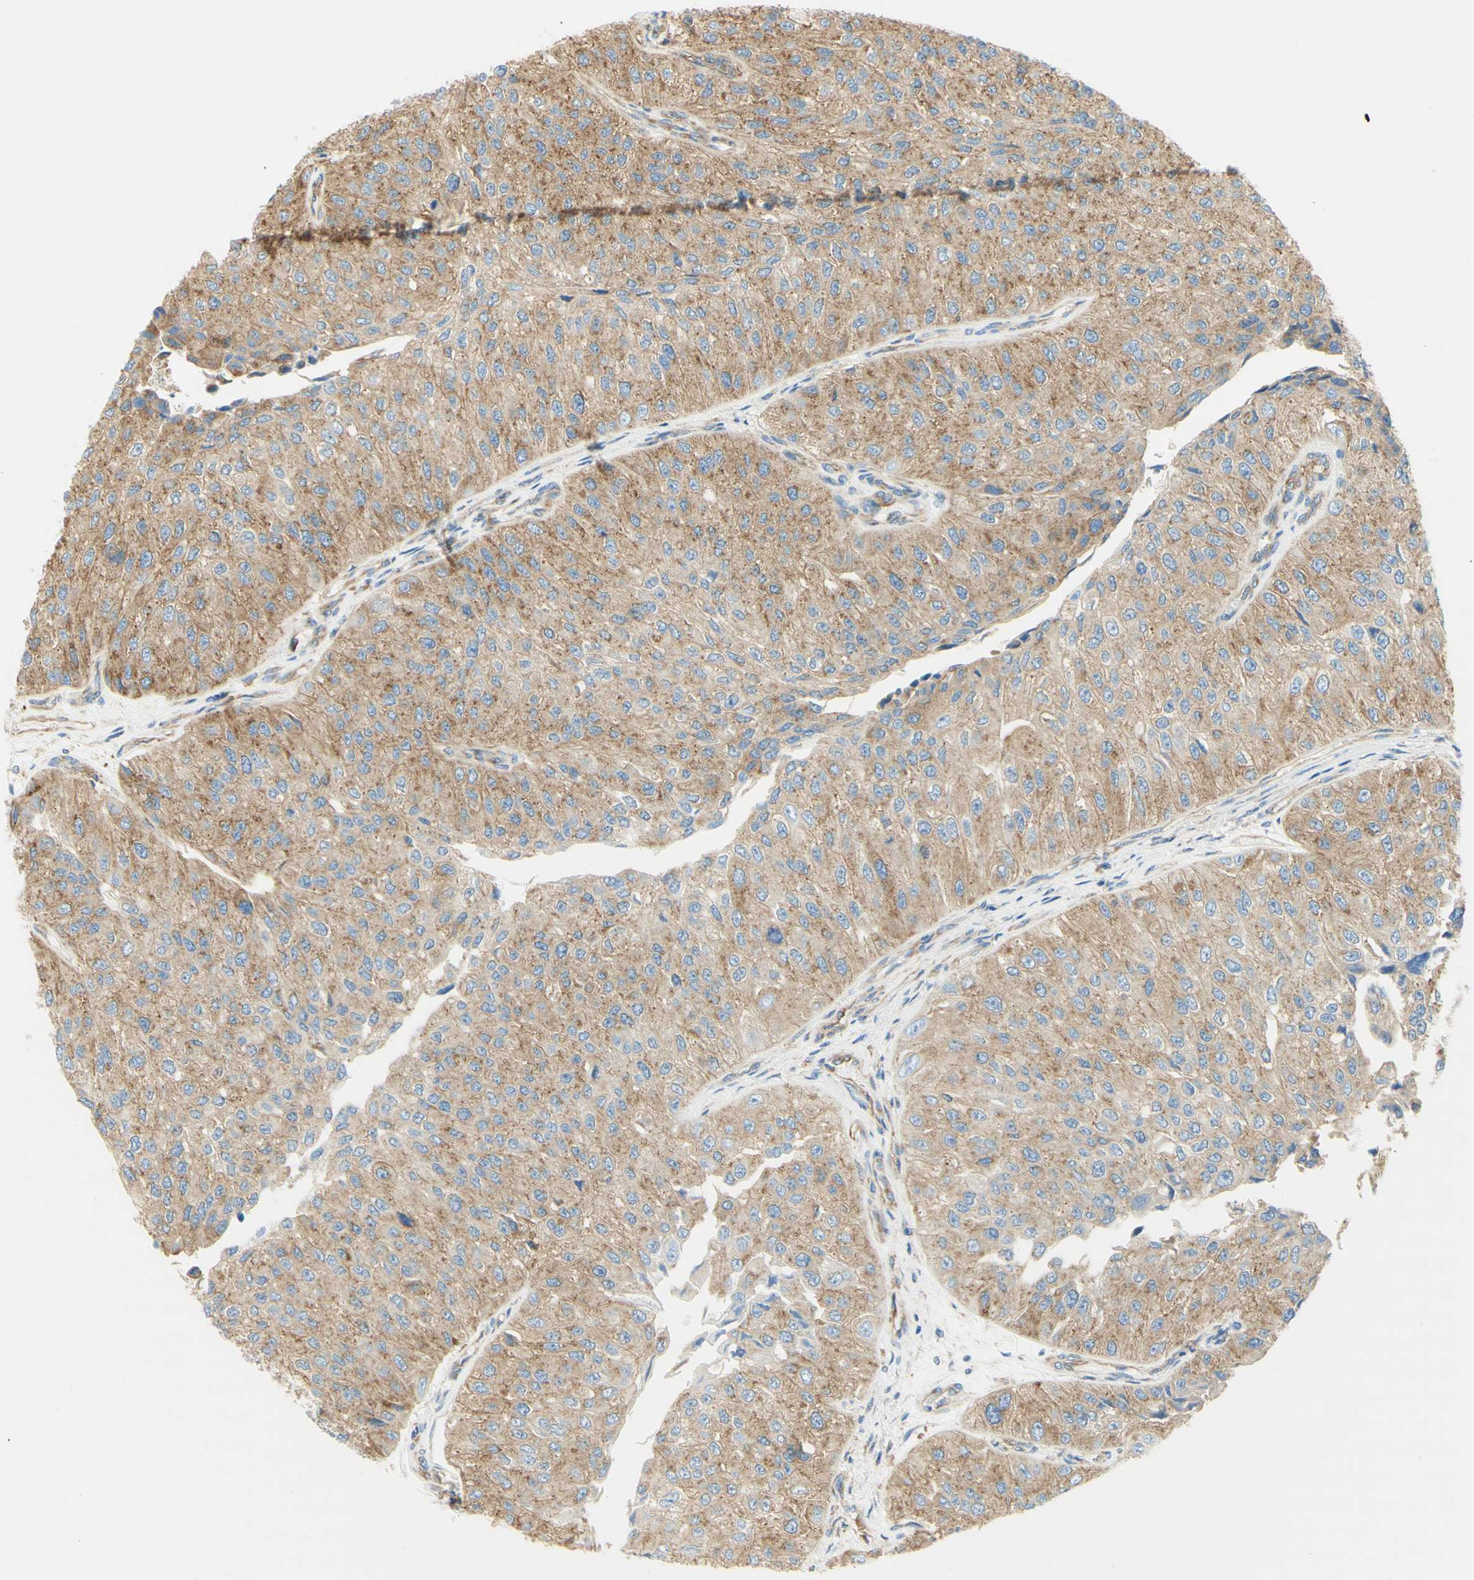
{"staining": {"intensity": "moderate", "quantity": ">75%", "location": "cytoplasmic/membranous"}, "tissue": "urothelial cancer", "cell_type": "Tumor cells", "image_type": "cancer", "snomed": [{"axis": "morphology", "description": "Urothelial carcinoma, High grade"}, {"axis": "topography", "description": "Kidney"}, {"axis": "topography", "description": "Urinary bladder"}], "caption": "Moderate cytoplasmic/membranous protein staining is identified in about >75% of tumor cells in urothelial carcinoma (high-grade). The protein is shown in brown color, while the nuclei are stained blue.", "gene": "CLTC", "patient": {"sex": "male", "age": 77}}